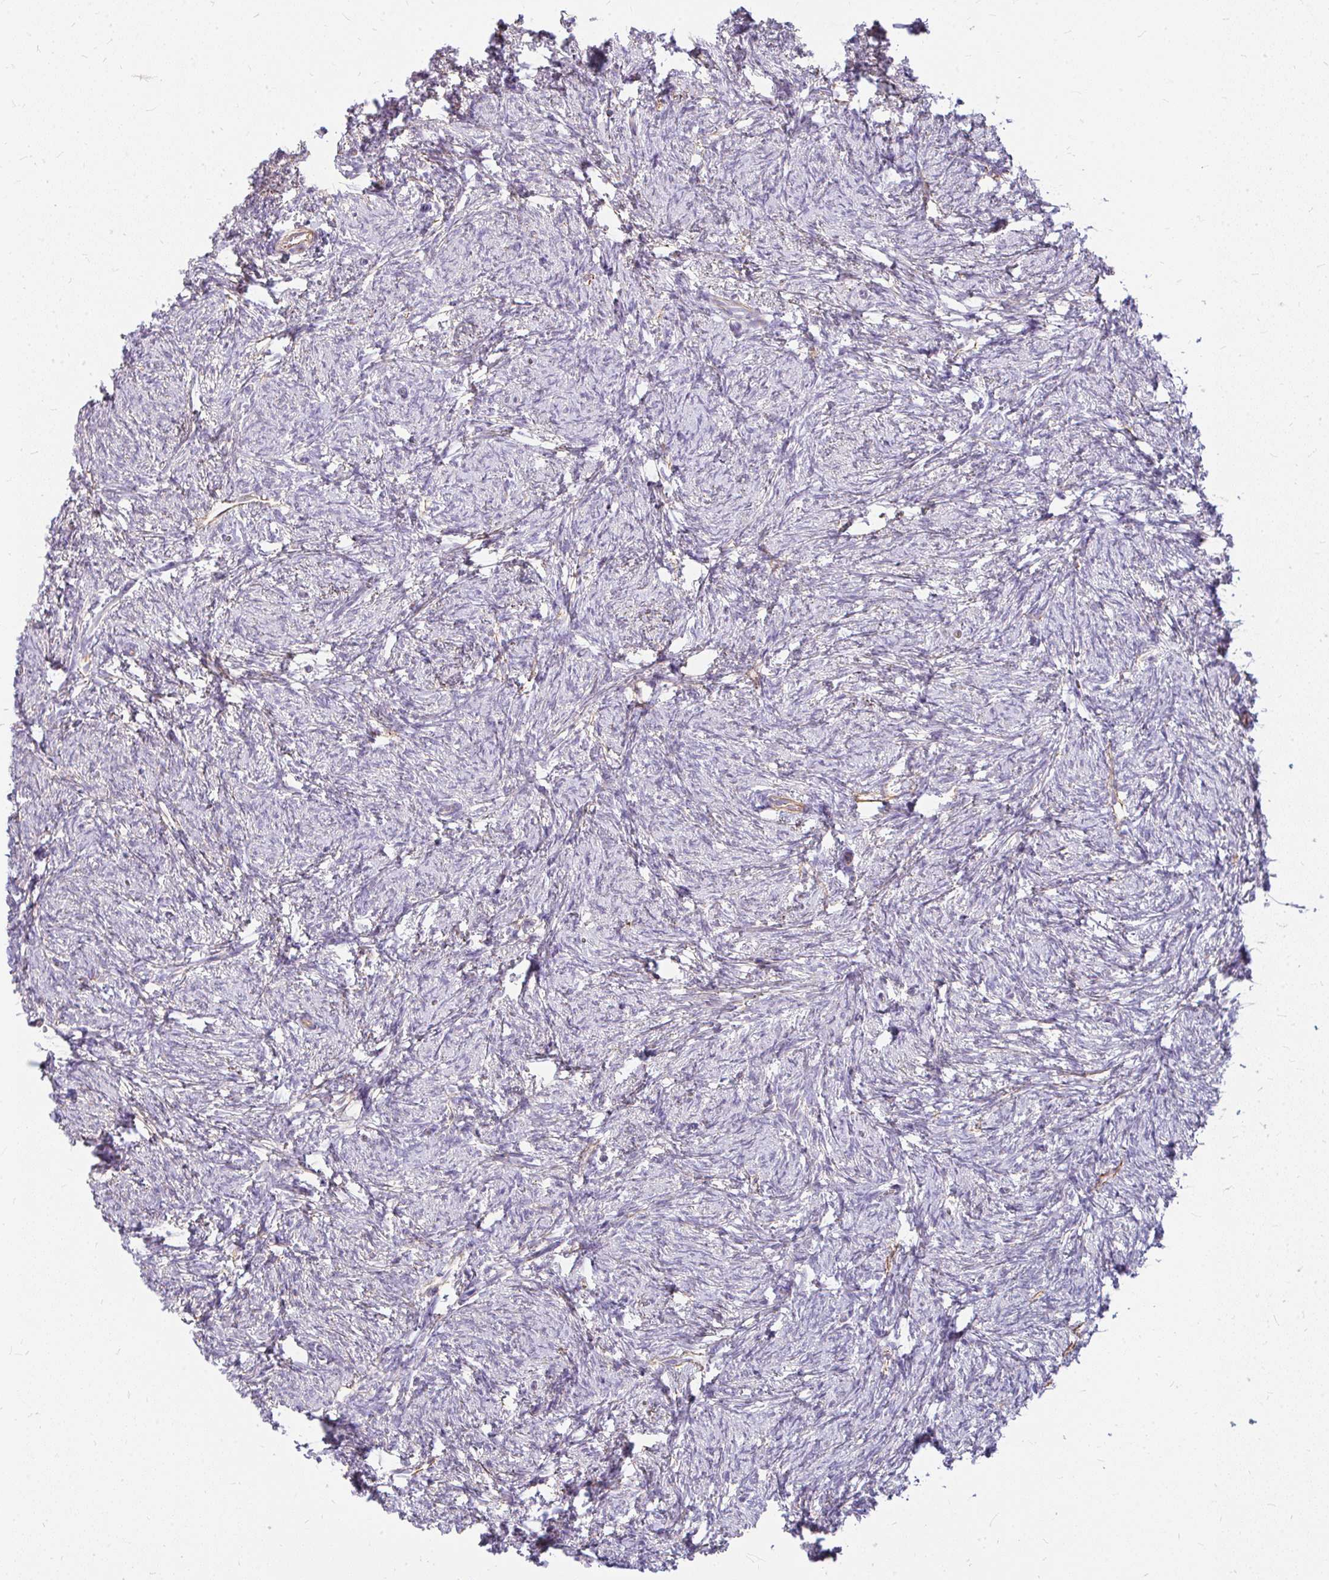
{"staining": {"intensity": "negative", "quantity": "none", "location": "none"}, "tissue": "ovary", "cell_type": "Follicle cells", "image_type": "normal", "snomed": [{"axis": "morphology", "description": "Normal tissue, NOS"}, {"axis": "topography", "description": "Ovary"}], "caption": "The immunohistochemistry histopathology image has no significant staining in follicle cells of ovary. (DAB (3,3'-diaminobenzidine) immunohistochemistry (IHC) visualized using brightfield microscopy, high magnification).", "gene": "FAM83C", "patient": {"sex": "female", "age": 41}}